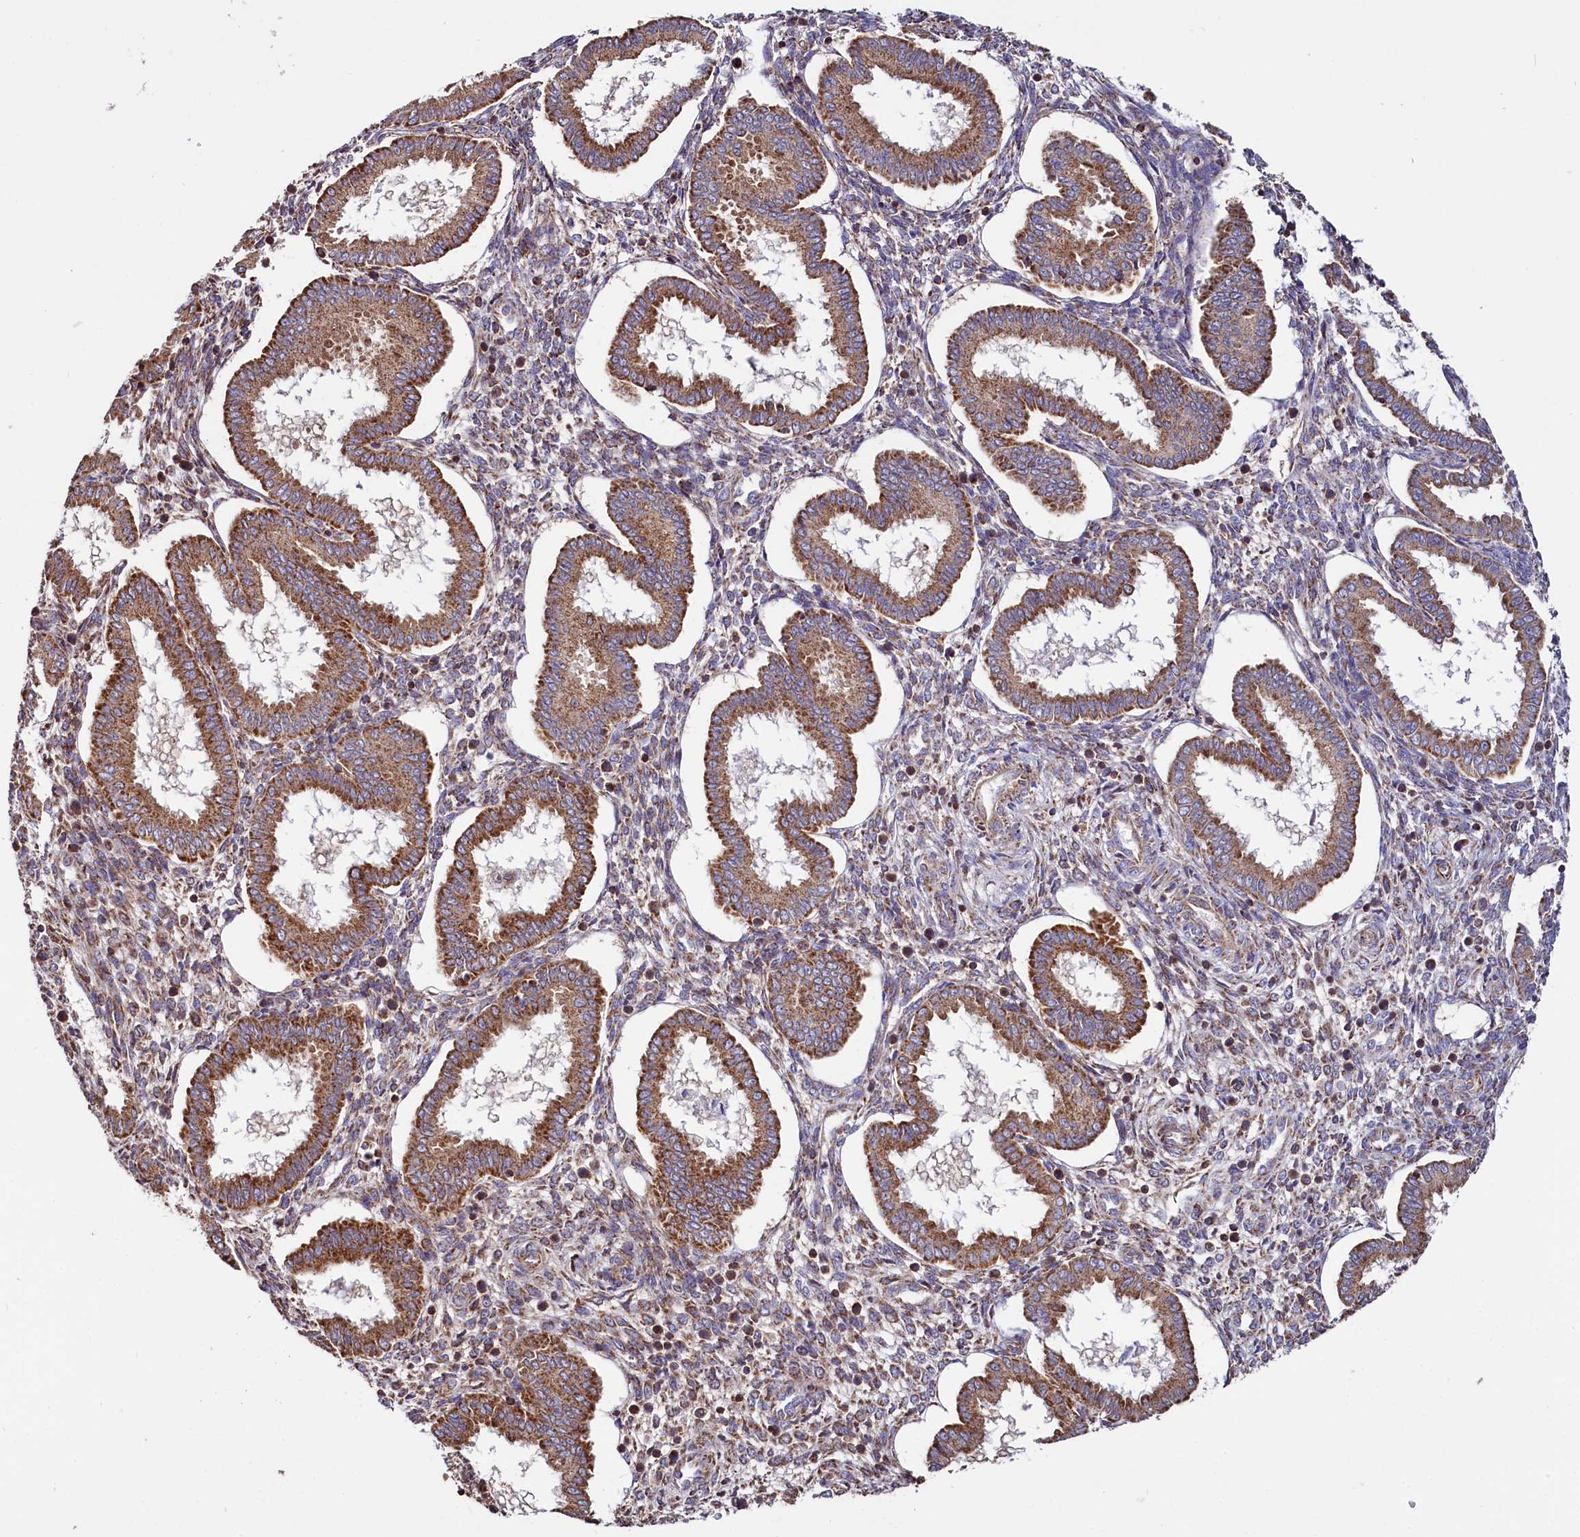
{"staining": {"intensity": "moderate", "quantity": "25%-75%", "location": "cytoplasmic/membranous"}, "tissue": "endometrium", "cell_type": "Cells in endometrial stroma", "image_type": "normal", "snomed": [{"axis": "morphology", "description": "Normal tissue, NOS"}, {"axis": "topography", "description": "Endometrium"}], "caption": "Endometrium stained with a brown dye reveals moderate cytoplasmic/membranous positive staining in approximately 25%-75% of cells in endometrial stroma.", "gene": "NUDT15", "patient": {"sex": "female", "age": 24}}